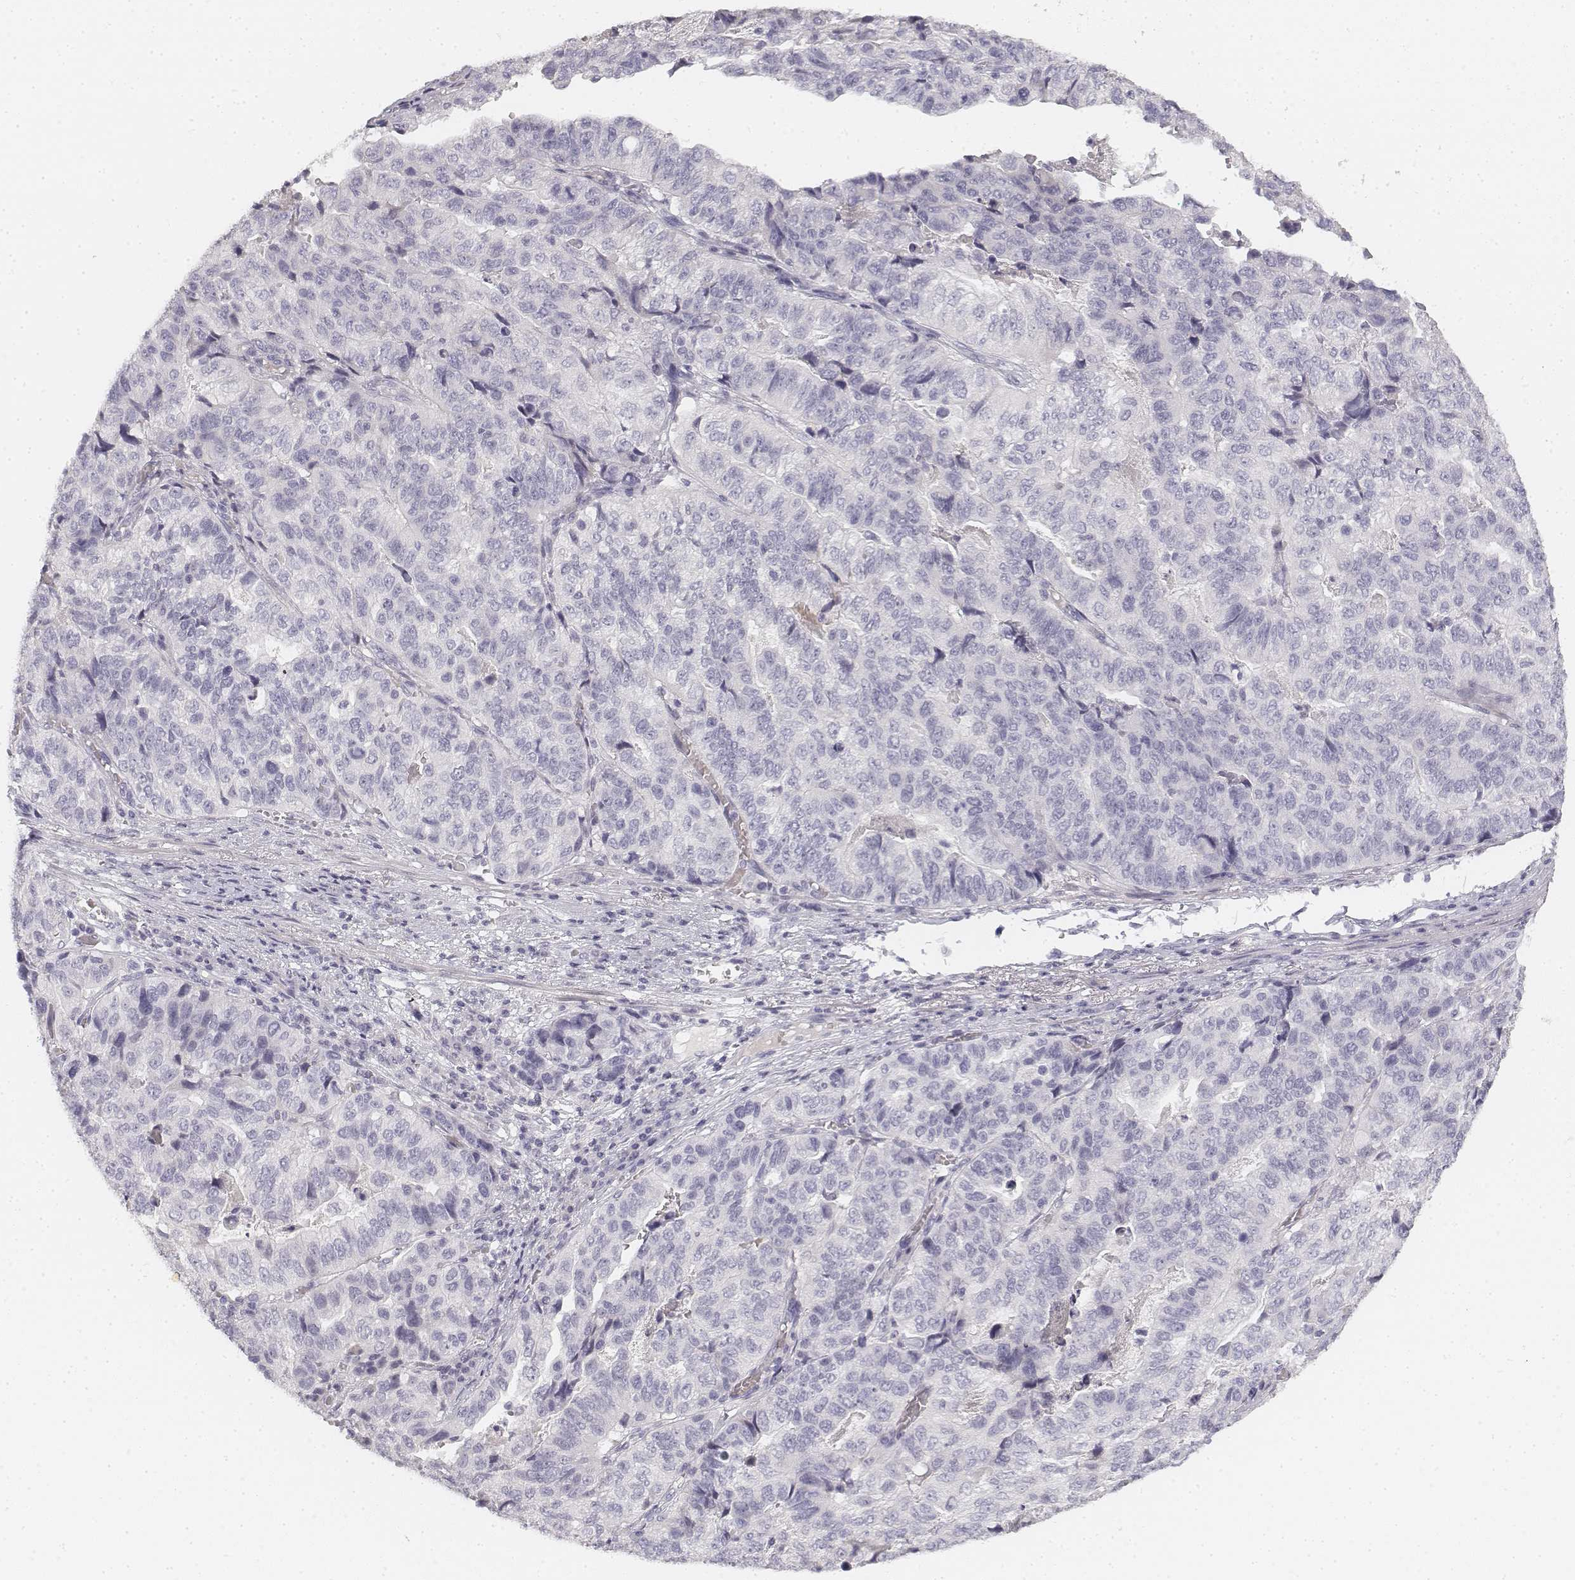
{"staining": {"intensity": "negative", "quantity": "none", "location": "none"}, "tissue": "stomach cancer", "cell_type": "Tumor cells", "image_type": "cancer", "snomed": [{"axis": "morphology", "description": "Adenocarcinoma, NOS"}, {"axis": "topography", "description": "Stomach, upper"}], "caption": "This image is of stomach cancer (adenocarcinoma) stained with immunohistochemistry (IHC) to label a protein in brown with the nuclei are counter-stained blue. There is no expression in tumor cells.", "gene": "DSG4", "patient": {"sex": "female", "age": 67}}